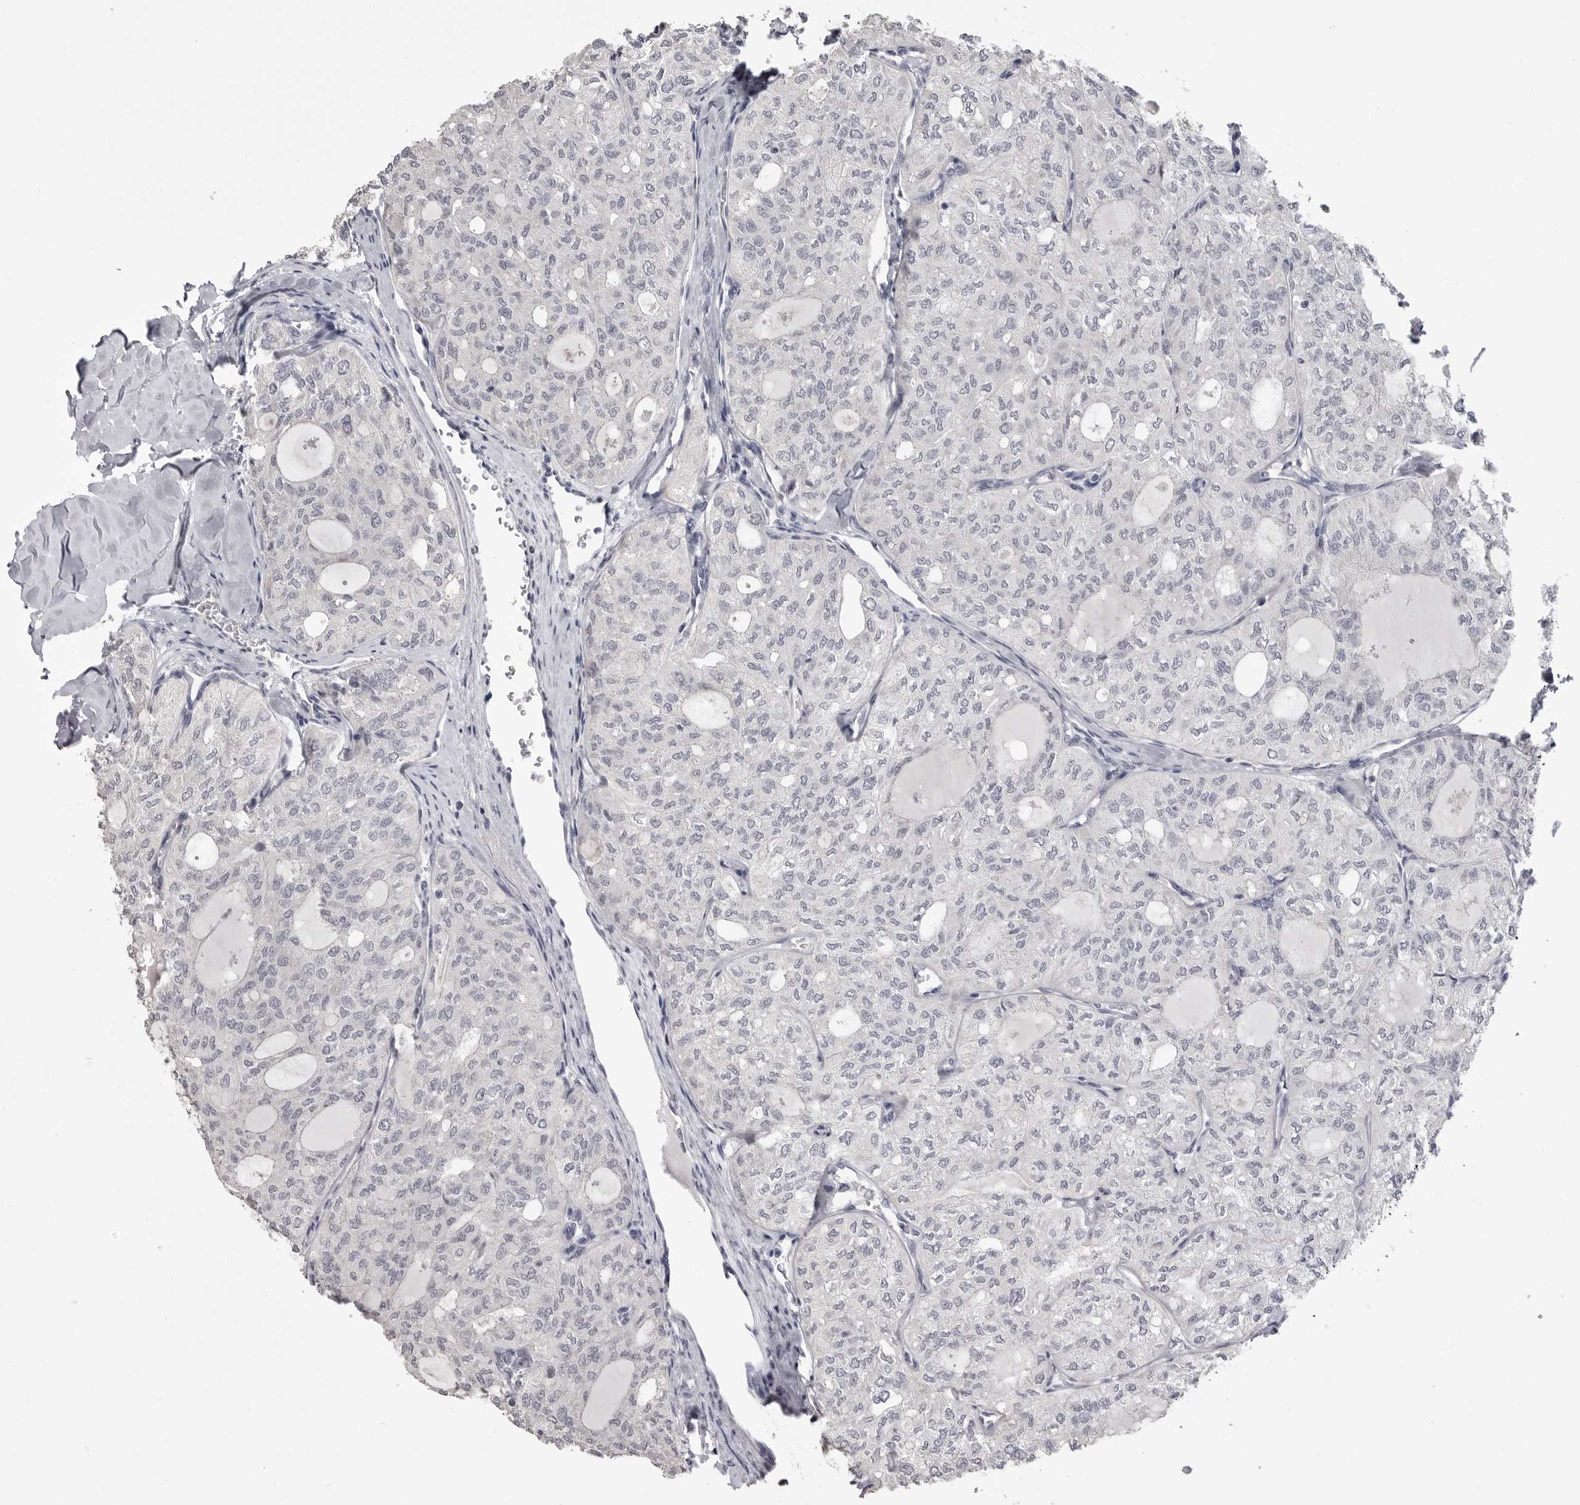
{"staining": {"intensity": "negative", "quantity": "none", "location": "none"}, "tissue": "thyroid cancer", "cell_type": "Tumor cells", "image_type": "cancer", "snomed": [{"axis": "morphology", "description": "Follicular adenoma carcinoma, NOS"}, {"axis": "topography", "description": "Thyroid gland"}], "caption": "This micrograph is of follicular adenoma carcinoma (thyroid) stained with immunohistochemistry (IHC) to label a protein in brown with the nuclei are counter-stained blue. There is no staining in tumor cells.", "gene": "GPN2", "patient": {"sex": "male", "age": 75}}